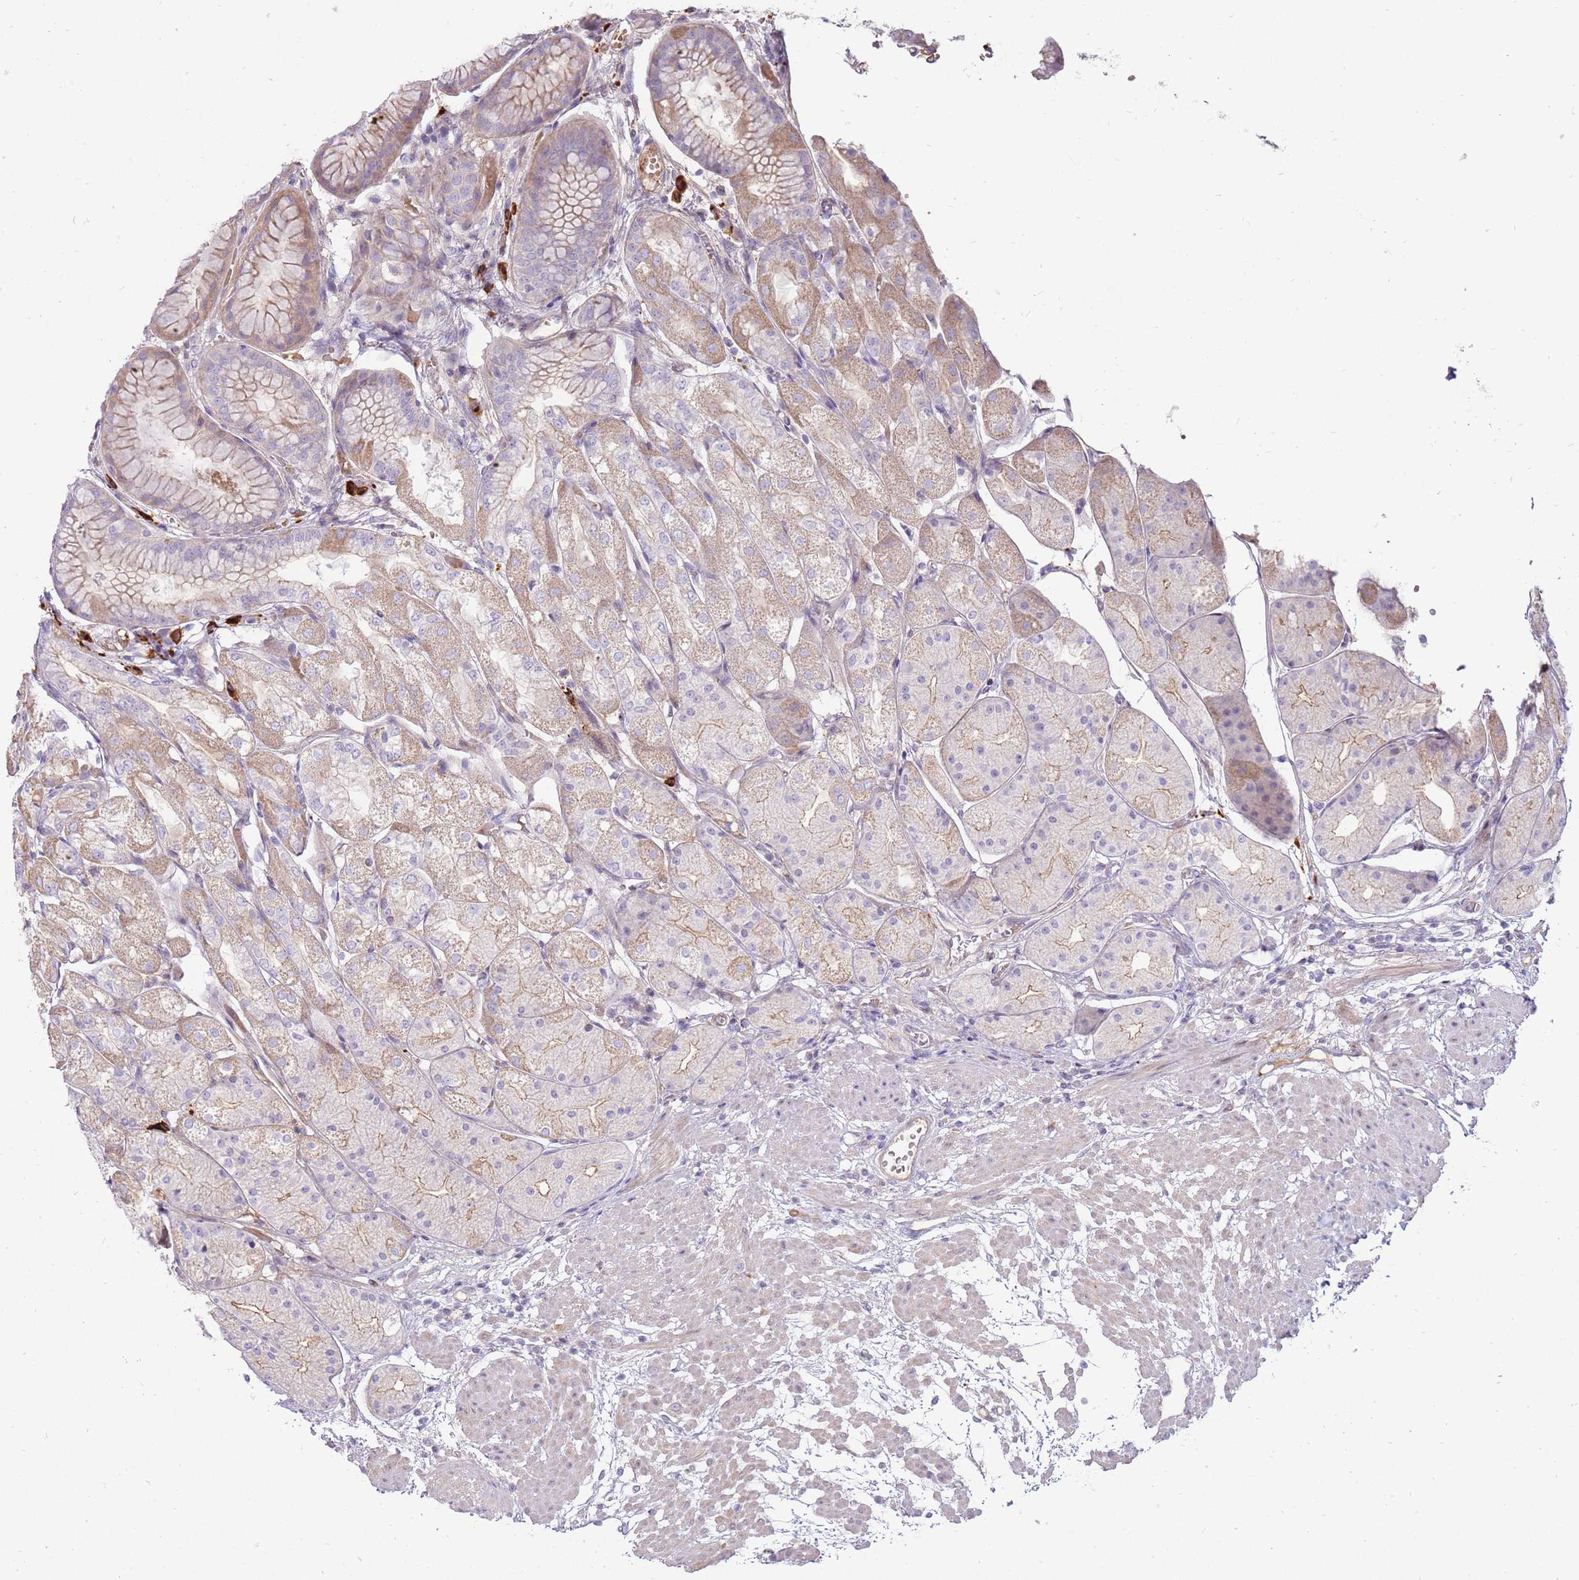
{"staining": {"intensity": "moderate", "quantity": "25%-75%", "location": "cytoplasmic/membranous"}, "tissue": "stomach", "cell_type": "Glandular cells", "image_type": "normal", "snomed": [{"axis": "morphology", "description": "Normal tissue, NOS"}, {"axis": "topography", "description": "Stomach, upper"}], "caption": "Protein staining exhibits moderate cytoplasmic/membranous positivity in about 25%-75% of glandular cells in benign stomach. Ihc stains the protein in brown and the nuclei are stained blue.", "gene": "MCUB", "patient": {"sex": "male", "age": 72}}